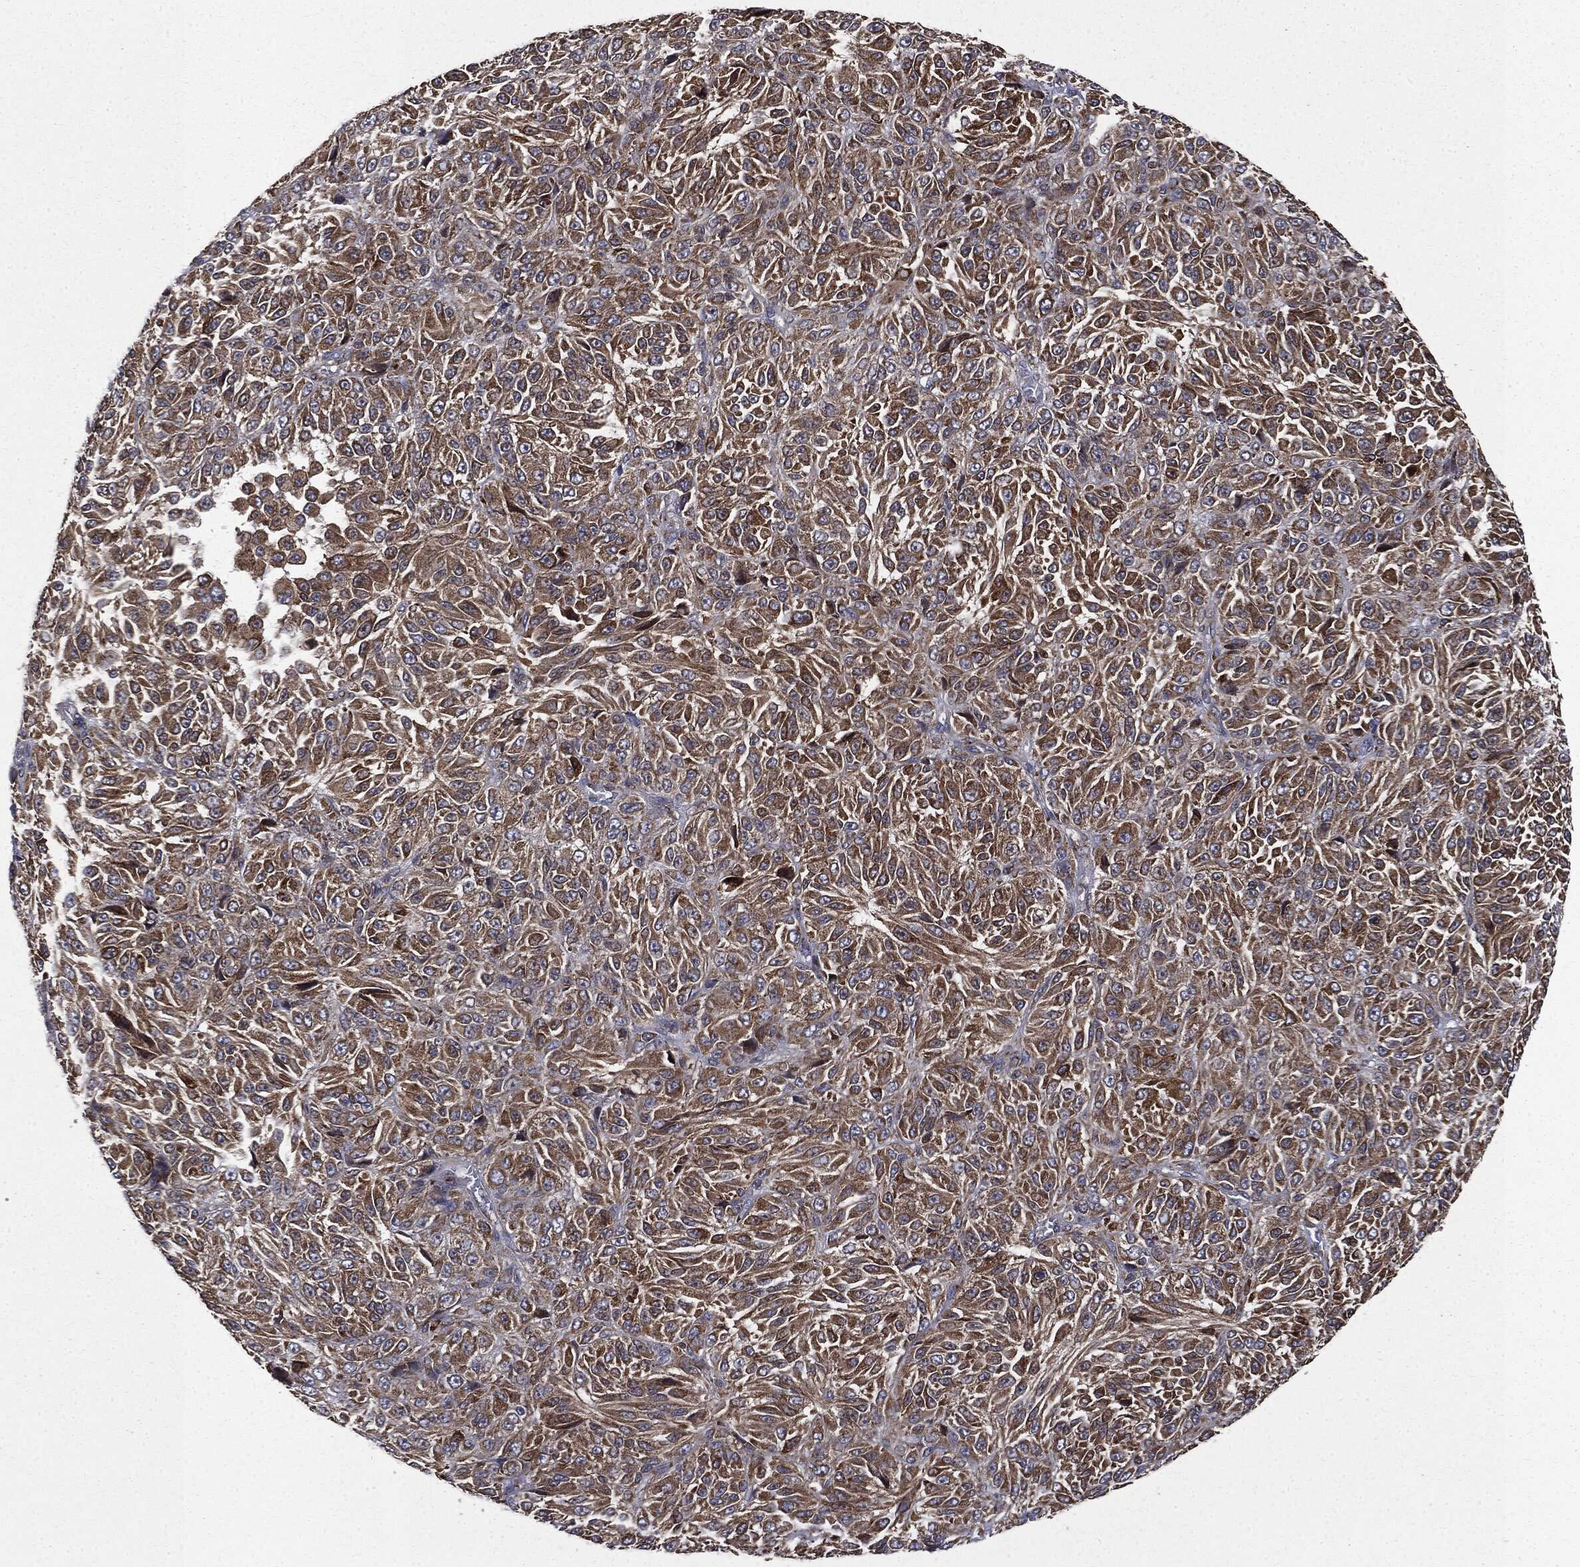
{"staining": {"intensity": "moderate", "quantity": ">75%", "location": "cytoplasmic/membranous"}, "tissue": "melanoma", "cell_type": "Tumor cells", "image_type": "cancer", "snomed": [{"axis": "morphology", "description": "Malignant melanoma, Metastatic site"}, {"axis": "topography", "description": "Brain"}], "caption": "Melanoma stained with DAB immunohistochemistry (IHC) displays medium levels of moderate cytoplasmic/membranous staining in about >75% of tumor cells.", "gene": "PLOD3", "patient": {"sex": "female", "age": 56}}